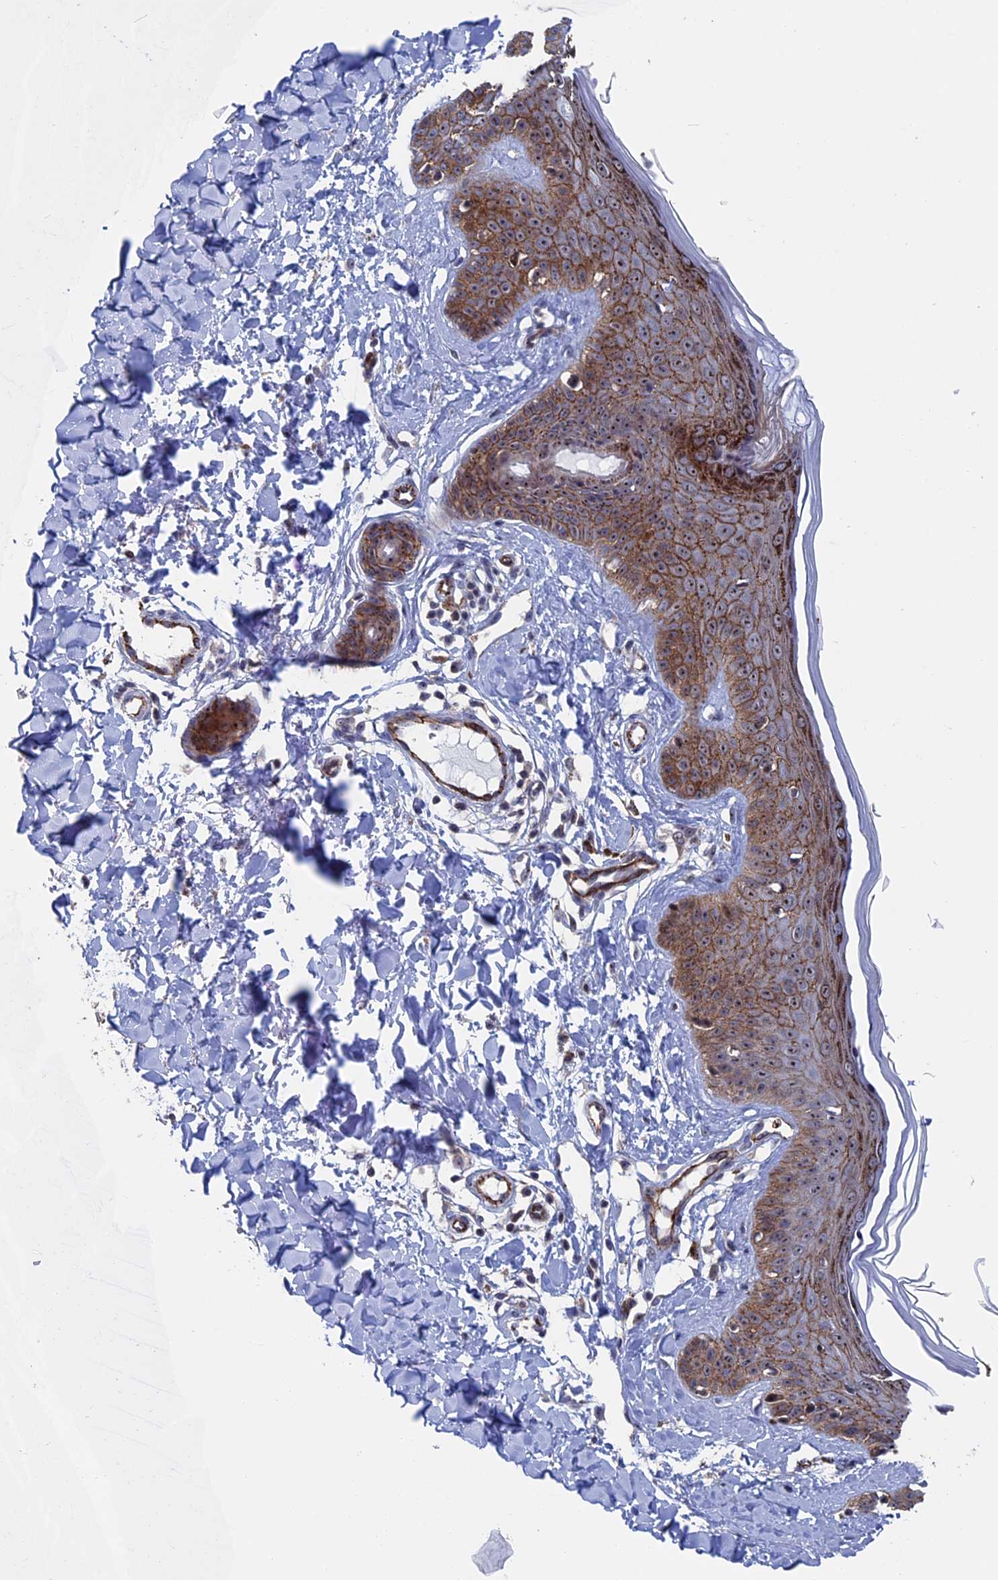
{"staining": {"intensity": "negative", "quantity": "none", "location": "none"}, "tissue": "skin", "cell_type": "Fibroblasts", "image_type": "normal", "snomed": [{"axis": "morphology", "description": "Normal tissue, NOS"}, {"axis": "topography", "description": "Skin"}], "caption": "Immunohistochemistry (IHC) photomicrograph of unremarkable human skin stained for a protein (brown), which demonstrates no staining in fibroblasts. Nuclei are stained in blue.", "gene": "EXOSC9", "patient": {"sex": "male", "age": 52}}